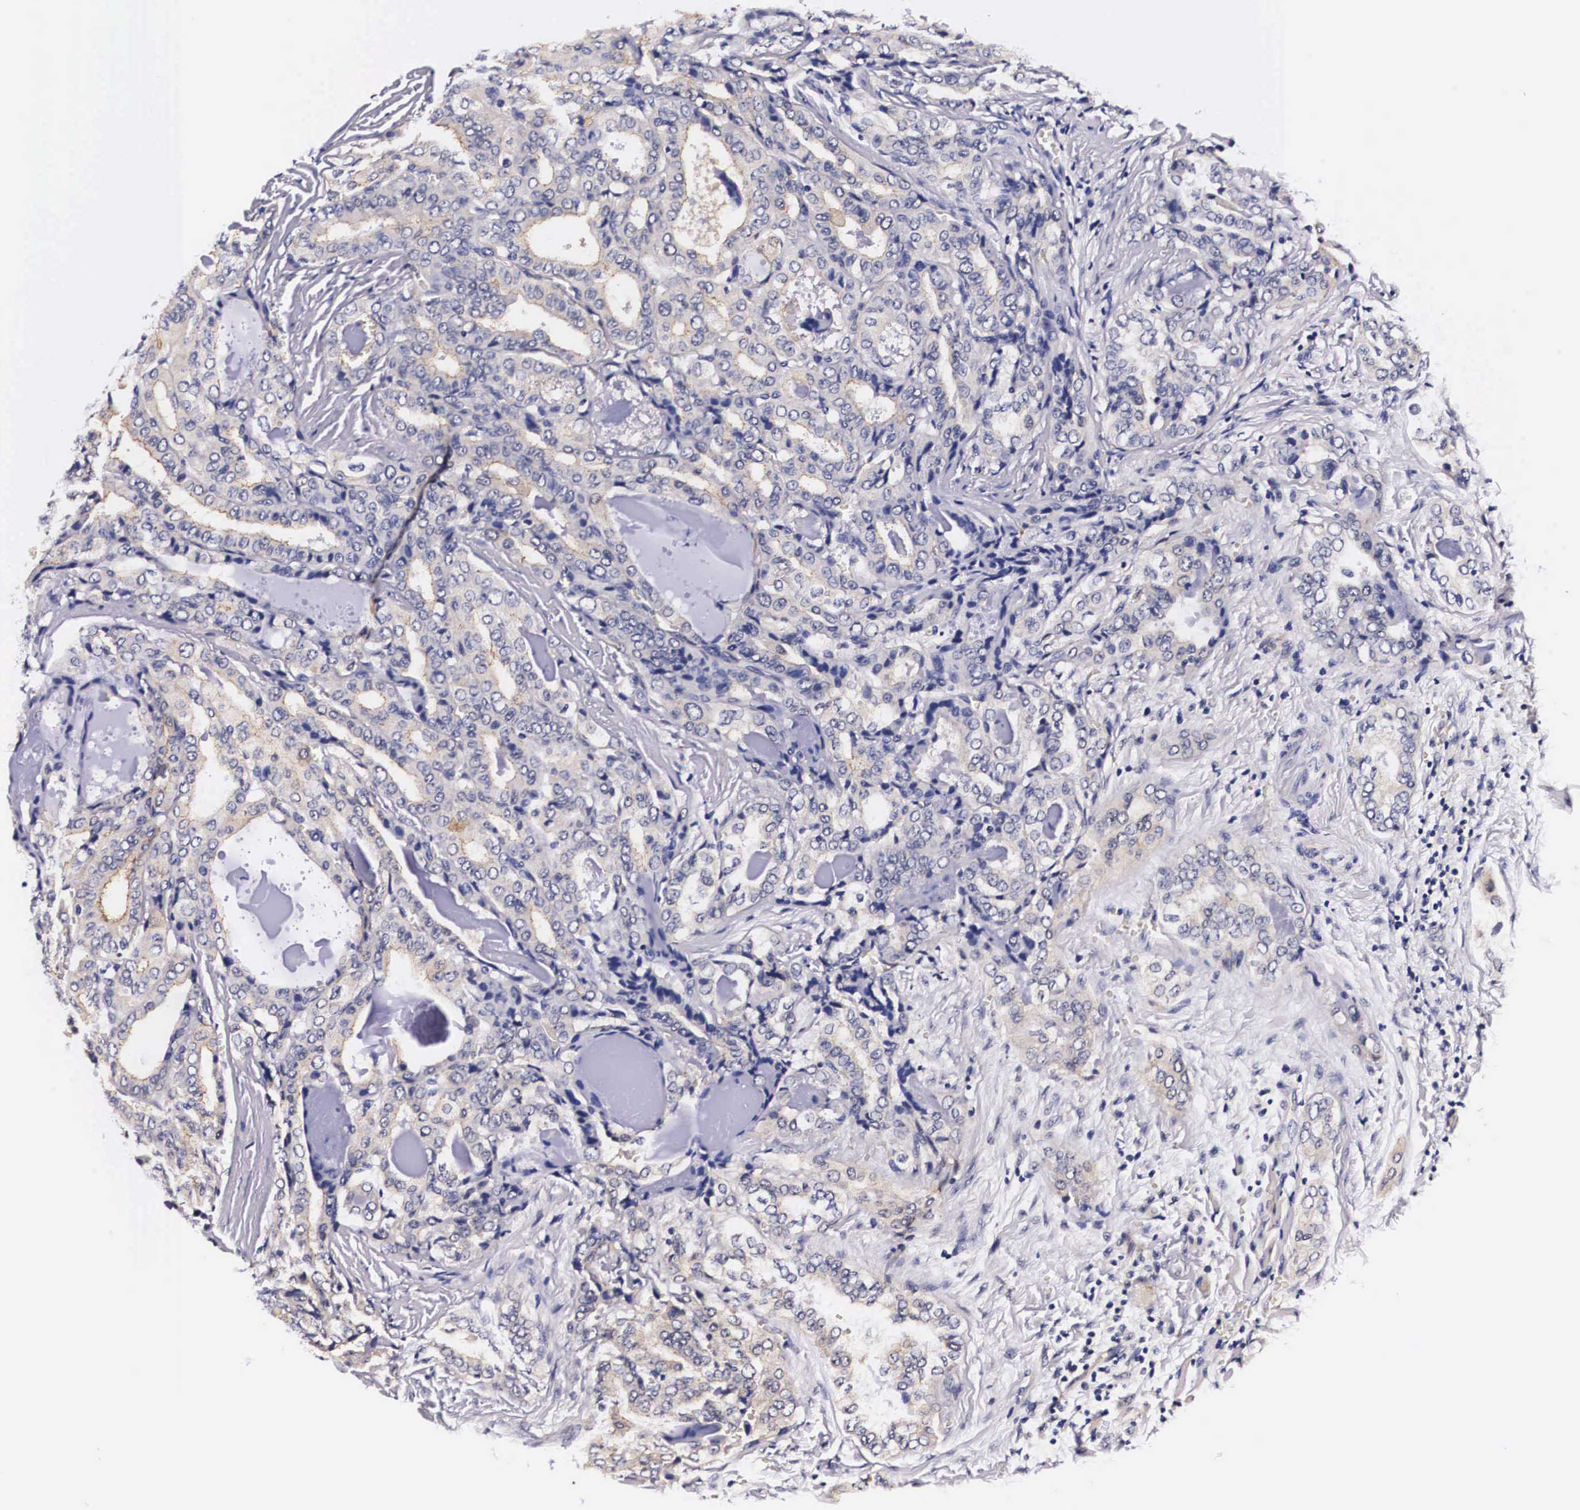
{"staining": {"intensity": "negative", "quantity": "none", "location": "none"}, "tissue": "thyroid cancer", "cell_type": "Tumor cells", "image_type": "cancer", "snomed": [{"axis": "morphology", "description": "Papillary adenocarcinoma, NOS"}, {"axis": "topography", "description": "Thyroid gland"}], "caption": "Human thyroid cancer (papillary adenocarcinoma) stained for a protein using immunohistochemistry (IHC) reveals no expression in tumor cells.", "gene": "PHETA2", "patient": {"sex": "female", "age": 71}}